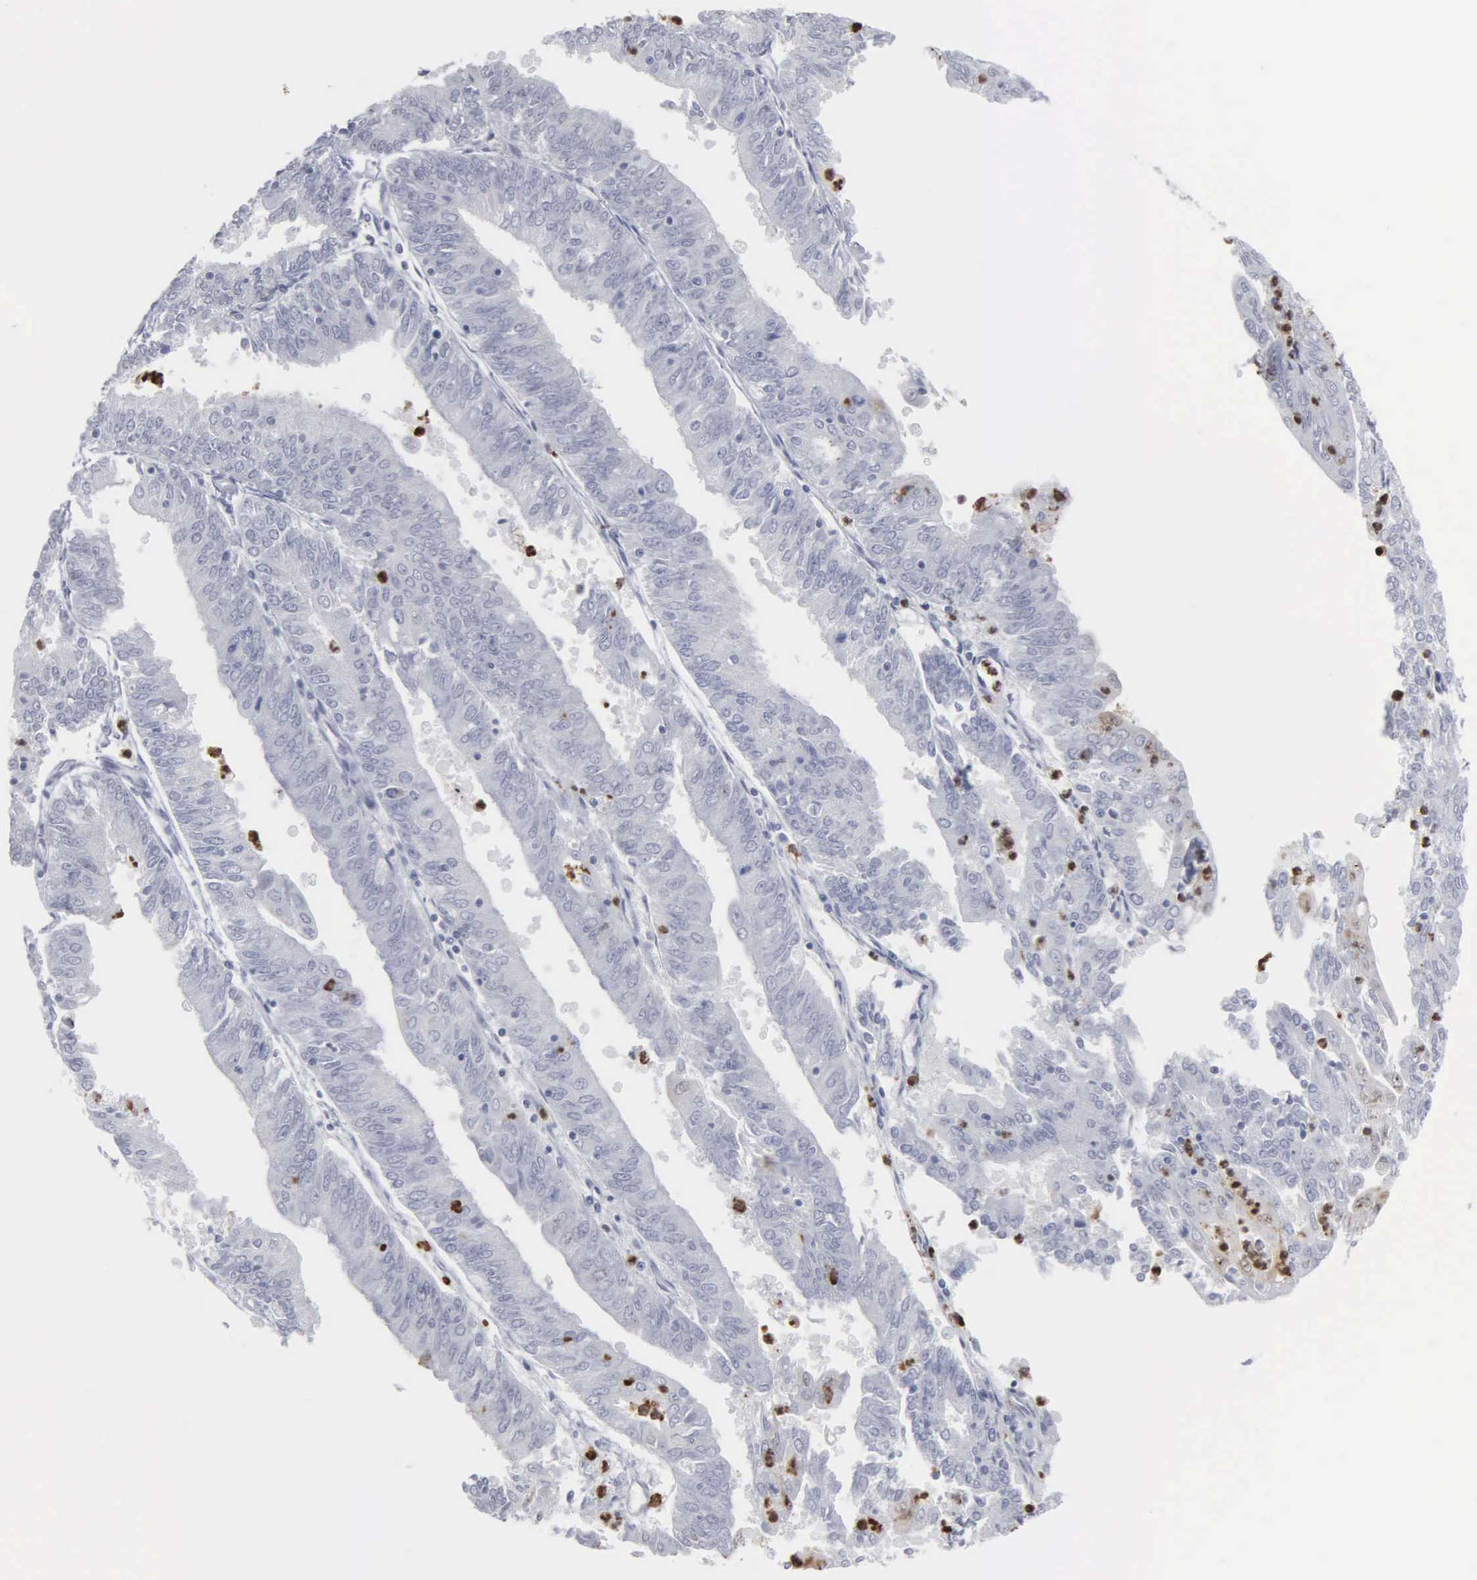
{"staining": {"intensity": "negative", "quantity": "none", "location": "none"}, "tissue": "endometrial cancer", "cell_type": "Tumor cells", "image_type": "cancer", "snomed": [{"axis": "morphology", "description": "Adenocarcinoma, NOS"}, {"axis": "topography", "description": "Endometrium"}], "caption": "DAB immunohistochemical staining of endometrial cancer (adenocarcinoma) reveals no significant staining in tumor cells.", "gene": "SPIN3", "patient": {"sex": "female", "age": 79}}